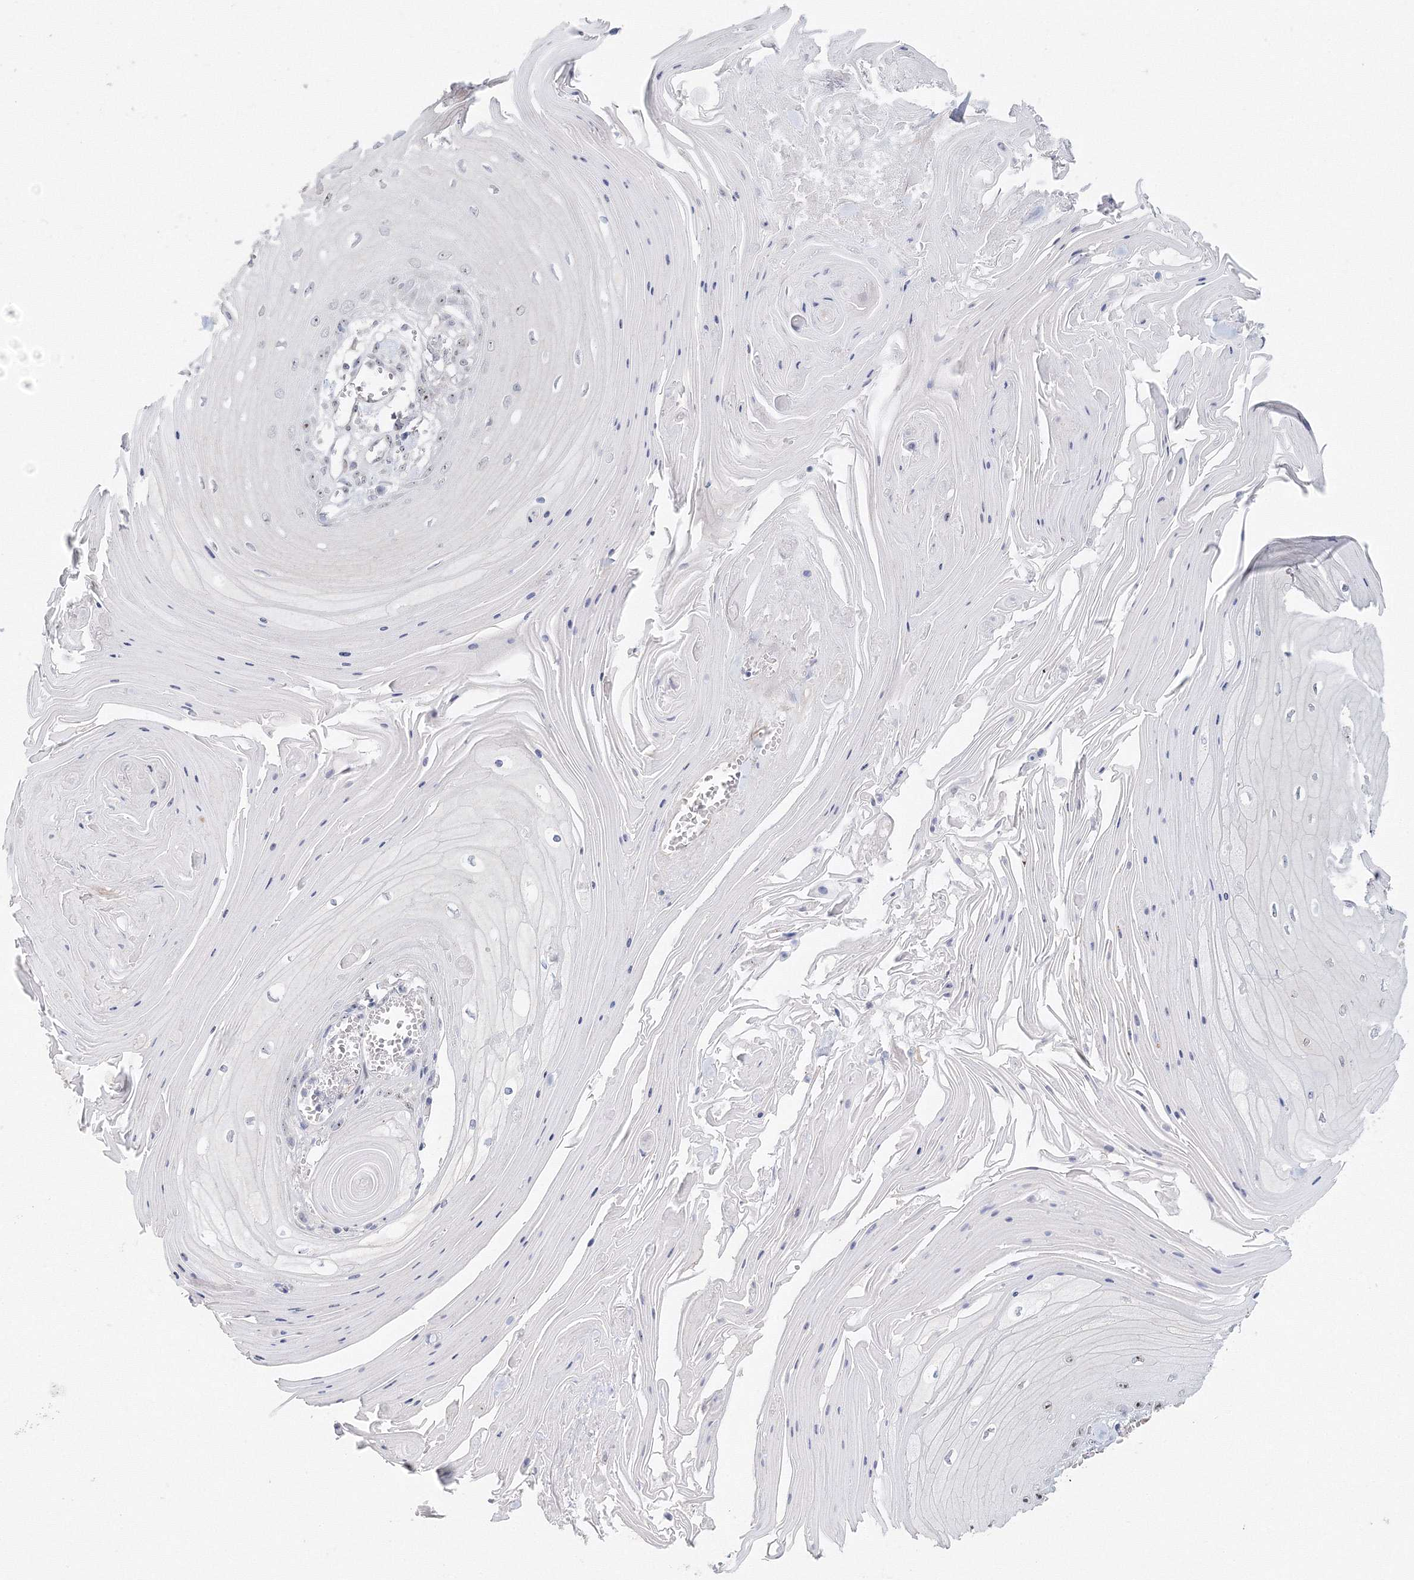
{"staining": {"intensity": "weak", "quantity": "25%-75%", "location": "nuclear"}, "tissue": "skin cancer", "cell_type": "Tumor cells", "image_type": "cancer", "snomed": [{"axis": "morphology", "description": "Squamous cell carcinoma, NOS"}, {"axis": "topography", "description": "Skin"}], "caption": "Approximately 25%-75% of tumor cells in human skin cancer show weak nuclear protein positivity as visualized by brown immunohistochemical staining.", "gene": "SIRT7", "patient": {"sex": "male", "age": 74}}